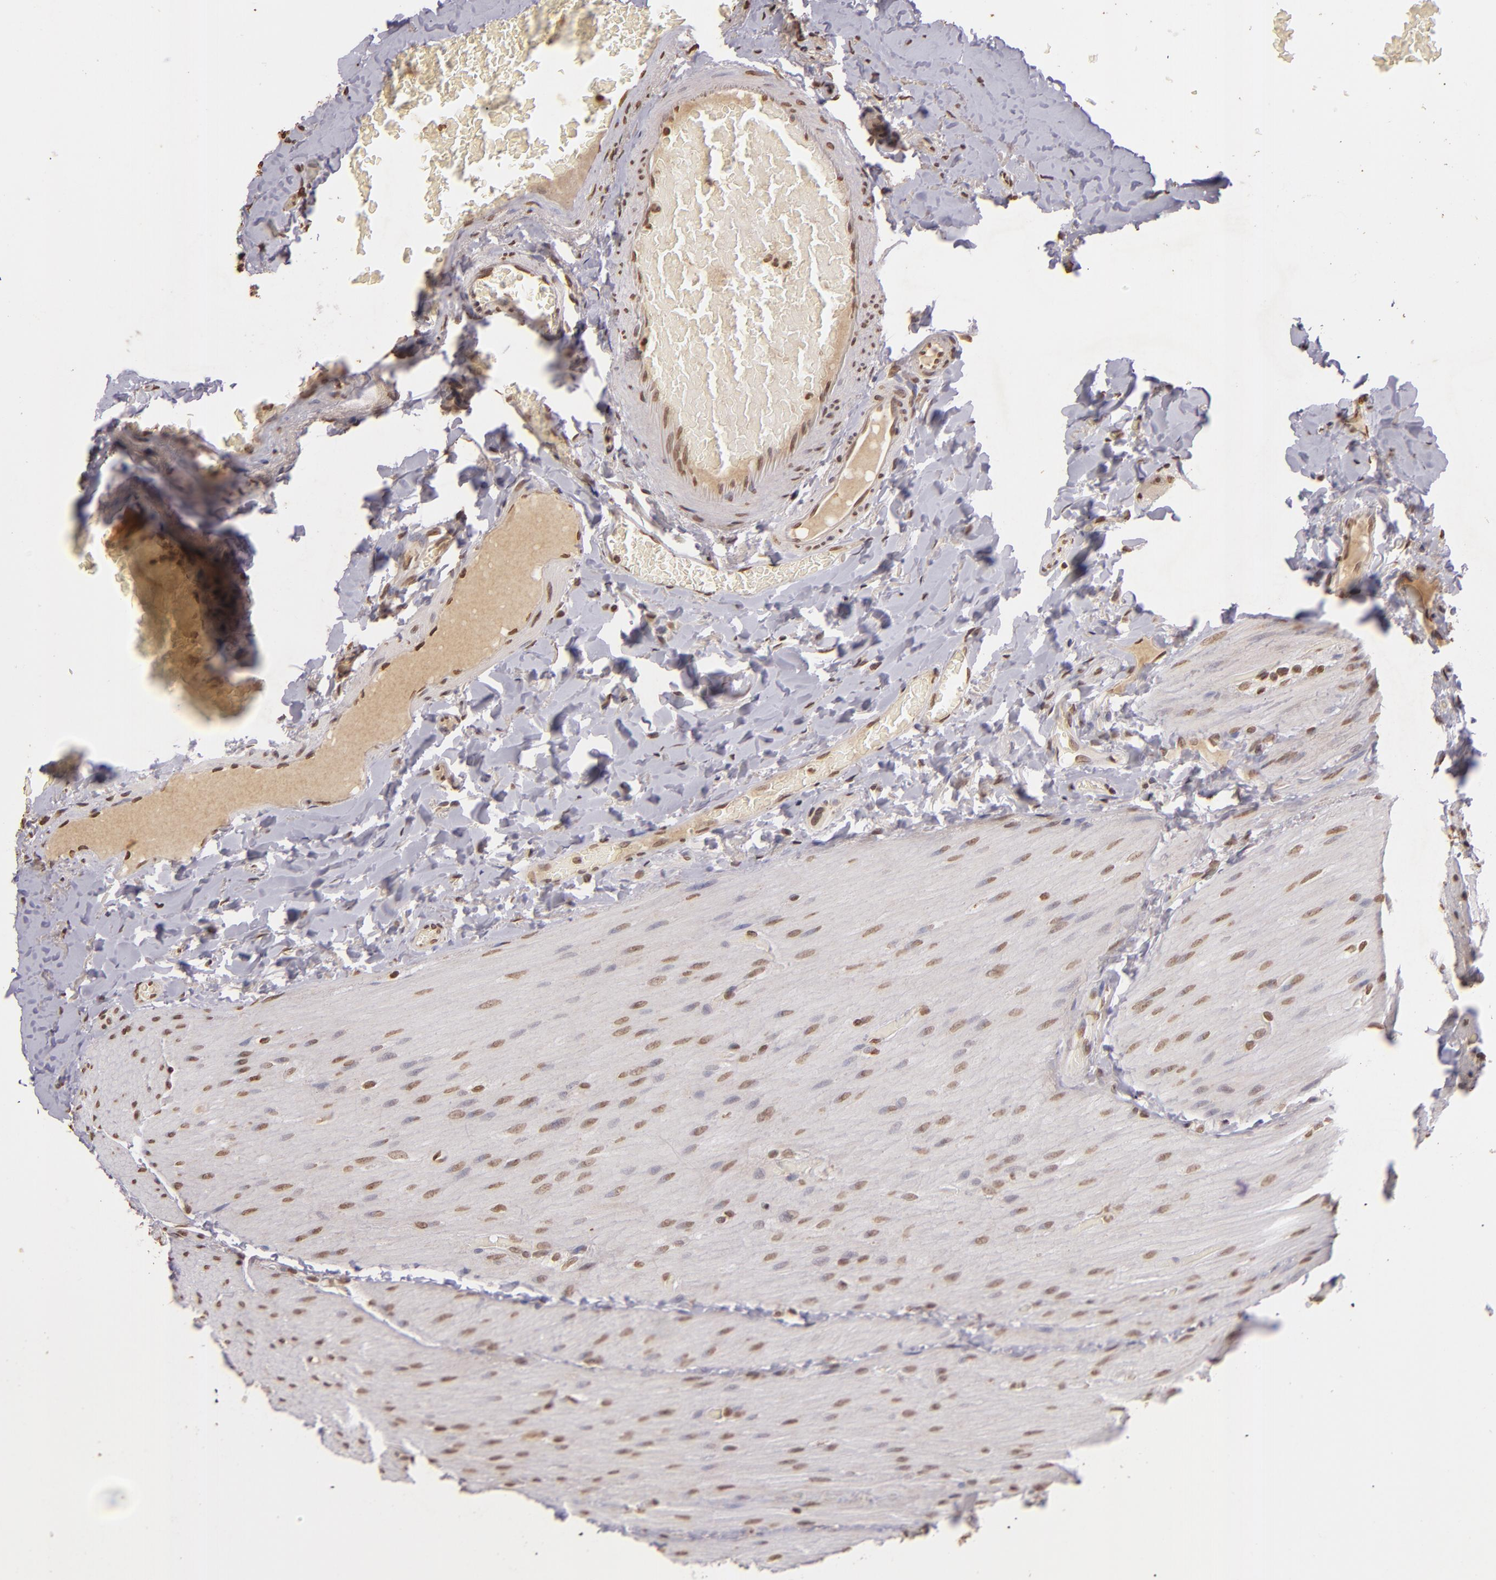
{"staining": {"intensity": "moderate", "quantity": ">75%", "location": "nuclear"}, "tissue": "duodenum", "cell_type": "Glandular cells", "image_type": "normal", "snomed": [{"axis": "morphology", "description": "Normal tissue, NOS"}, {"axis": "topography", "description": "Duodenum"}], "caption": "Protein staining by immunohistochemistry (IHC) displays moderate nuclear positivity in about >75% of glandular cells in unremarkable duodenum.", "gene": "THRB", "patient": {"sex": "male", "age": 66}}